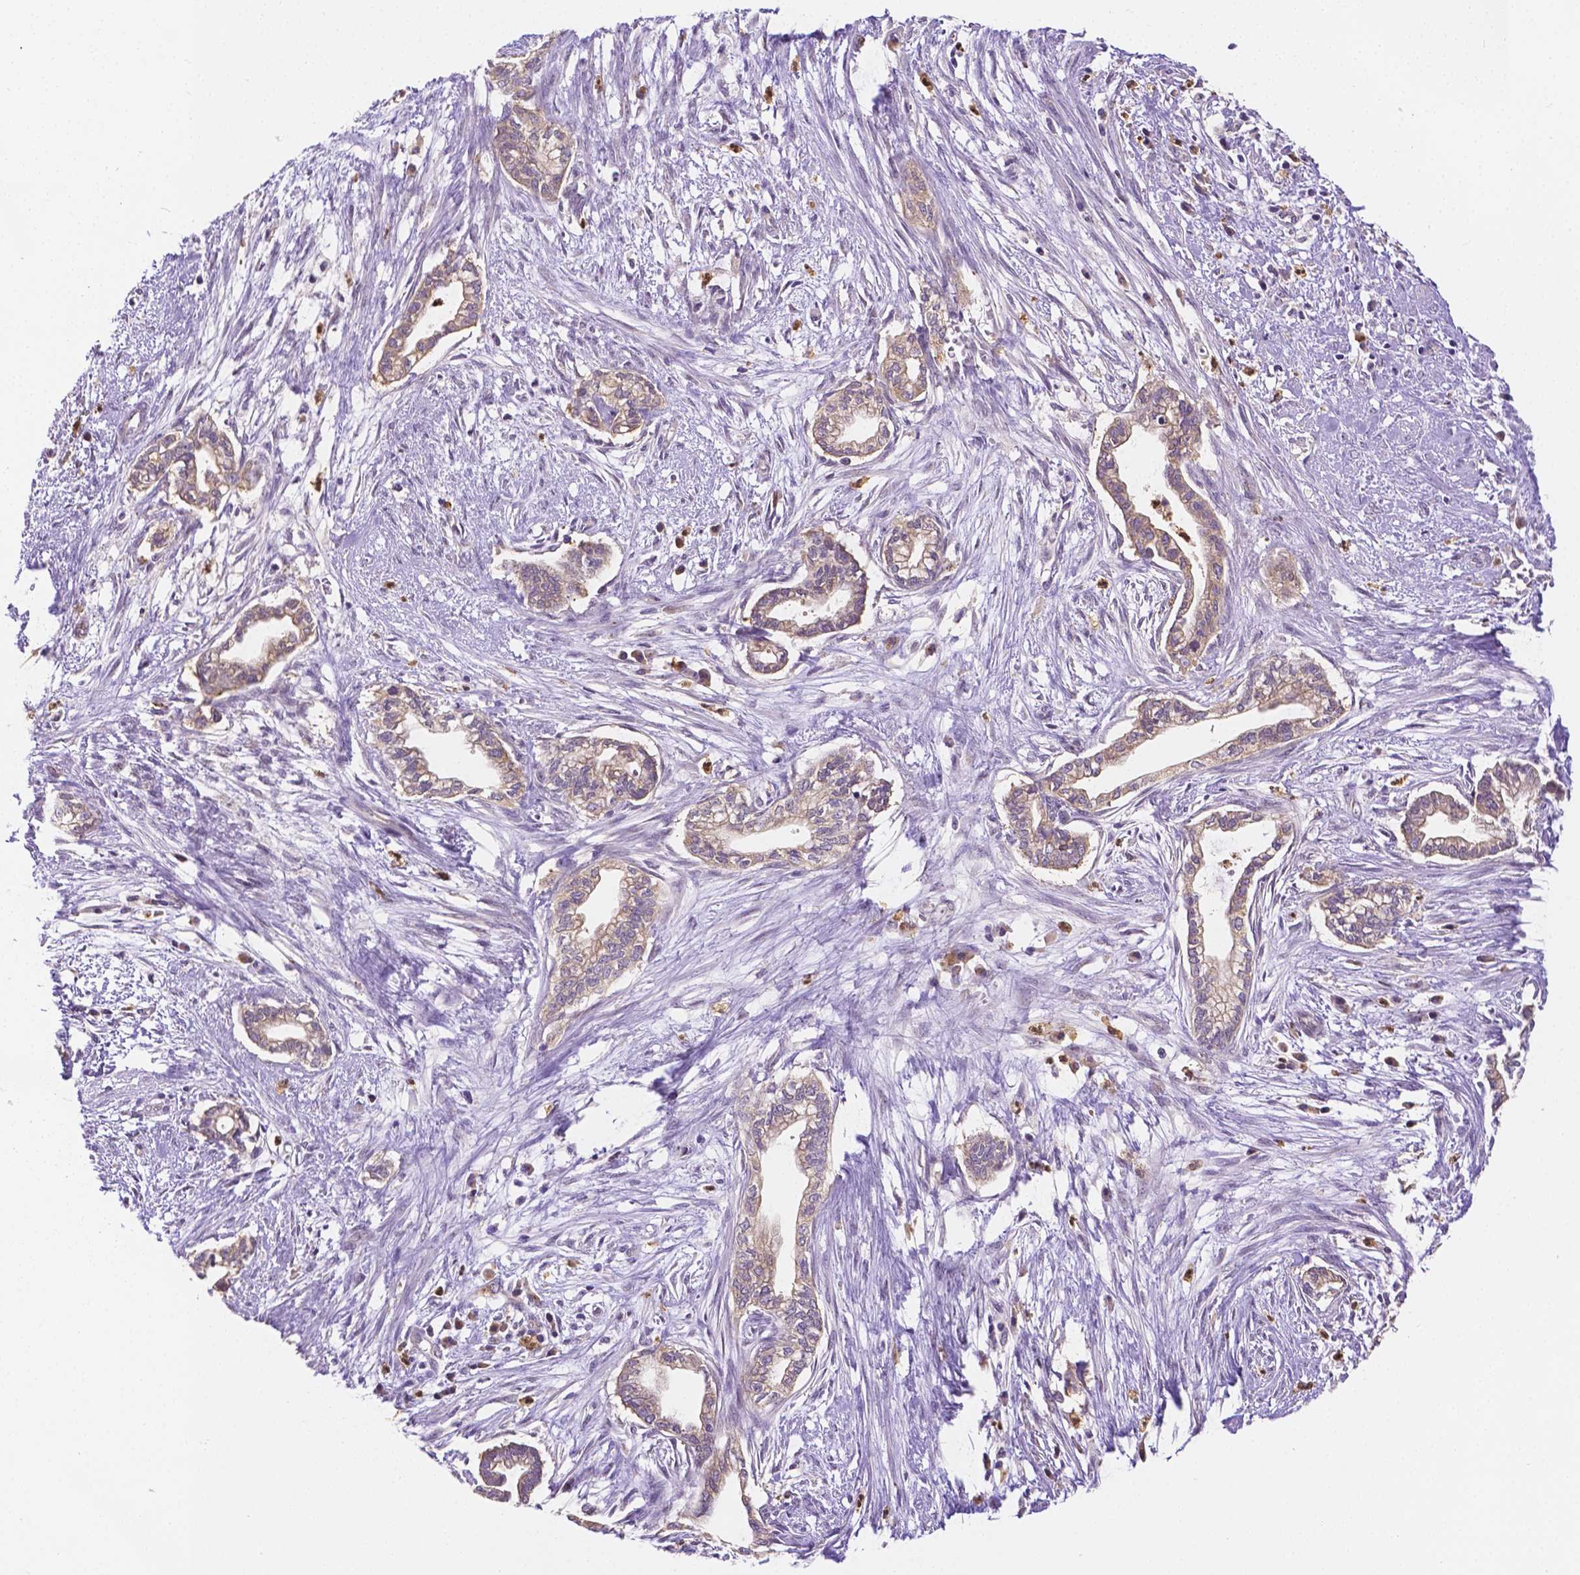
{"staining": {"intensity": "negative", "quantity": "none", "location": "none"}, "tissue": "cervical cancer", "cell_type": "Tumor cells", "image_type": "cancer", "snomed": [{"axis": "morphology", "description": "Adenocarcinoma, NOS"}, {"axis": "topography", "description": "Cervix"}], "caption": "Cervical adenocarcinoma was stained to show a protein in brown. There is no significant staining in tumor cells.", "gene": "ZNRD2", "patient": {"sex": "female", "age": 62}}